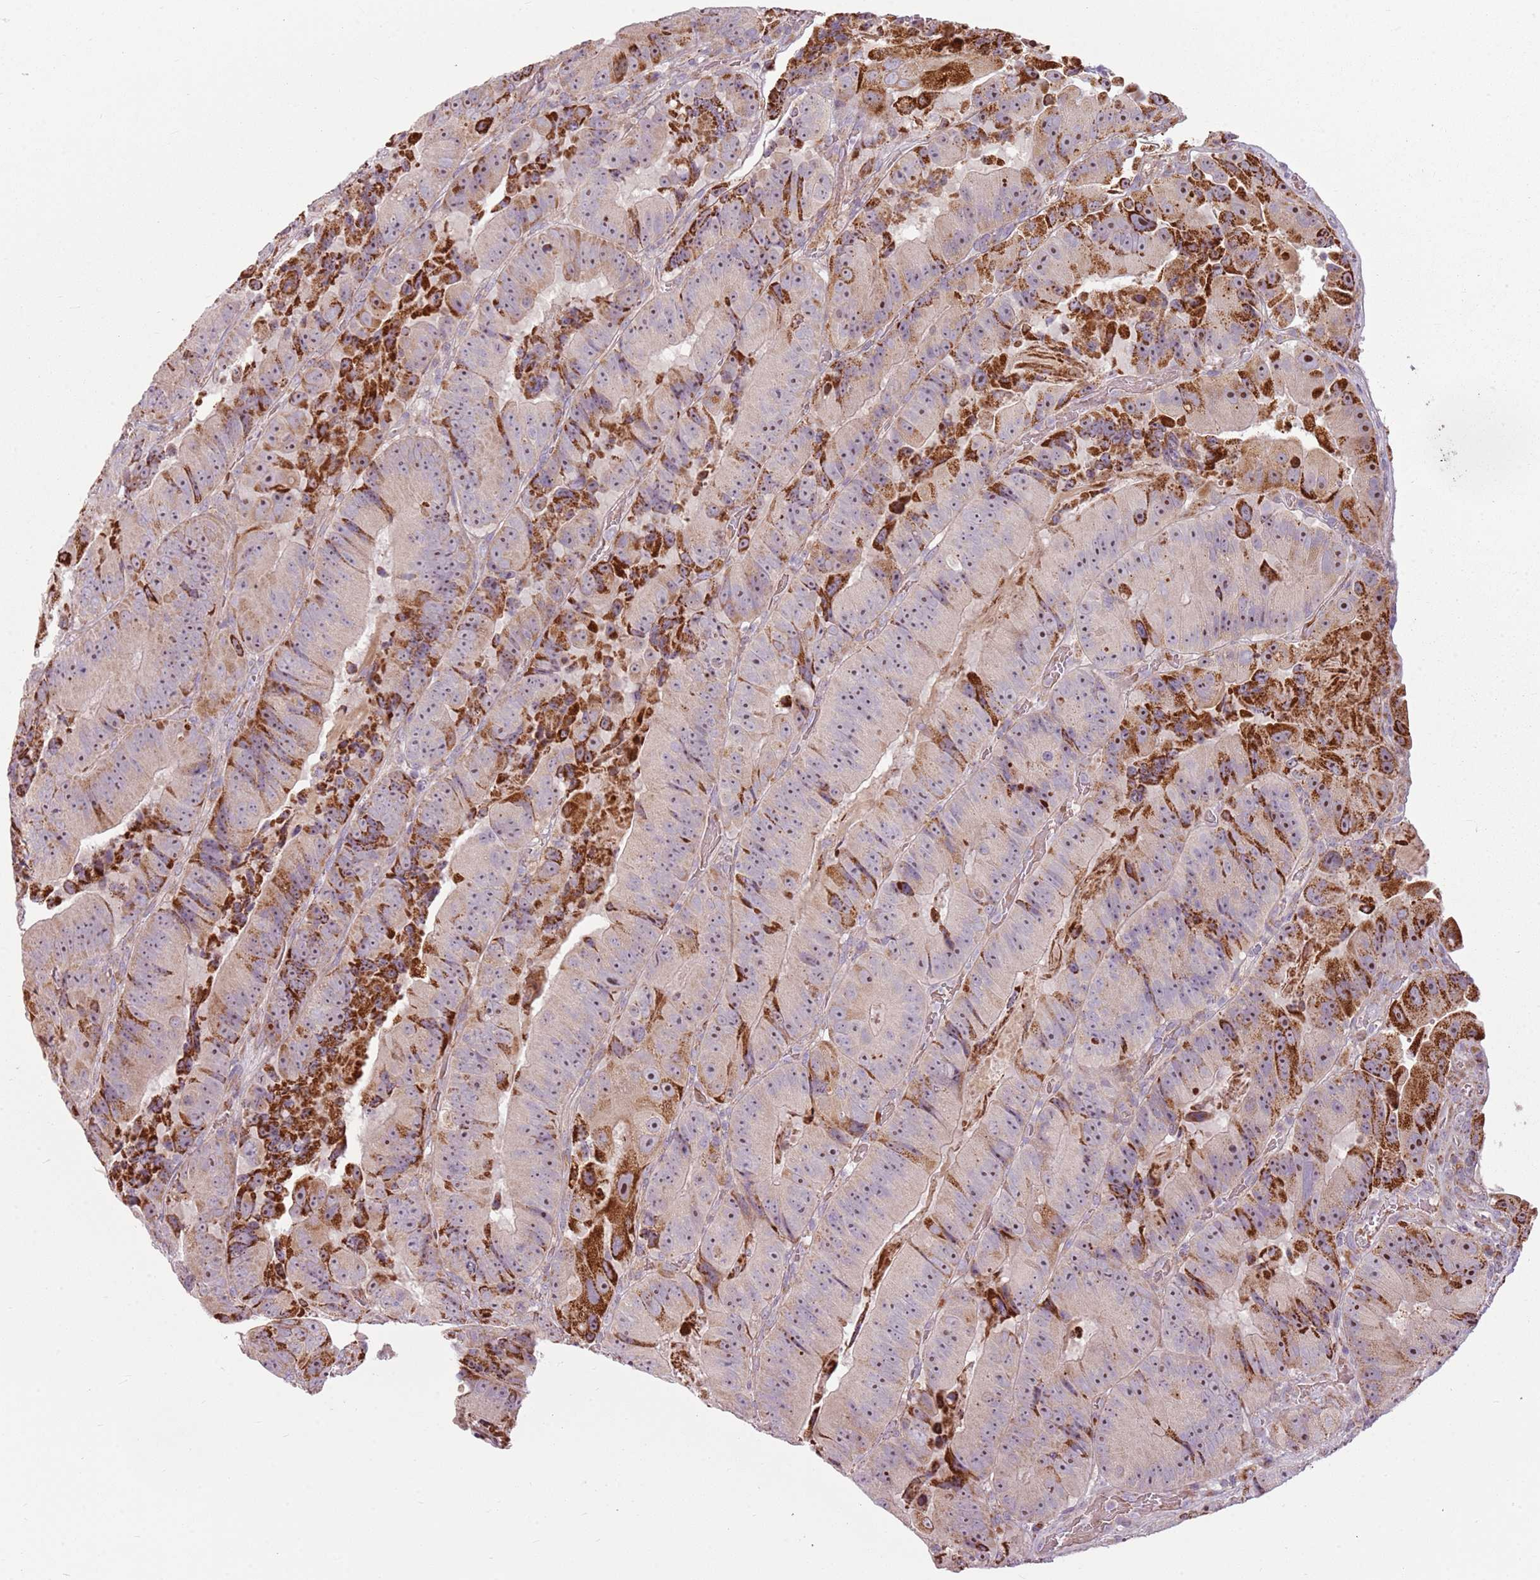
{"staining": {"intensity": "strong", "quantity": "<25%", "location": "cytoplasmic/membranous"}, "tissue": "colorectal cancer", "cell_type": "Tumor cells", "image_type": "cancer", "snomed": [{"axis": "morphology", "description": "Adenocarcinoma, NOS"}, {"axis": "topography", "description": "Colon"}], "caption": "The image exhibits staining of colorectal cancer, revealing strong cytoplasmic/membranous protein positivity (brown color) within tumor cells.", "gene": "ZNF530", "patient": {"sex": "female", "age": 86}}